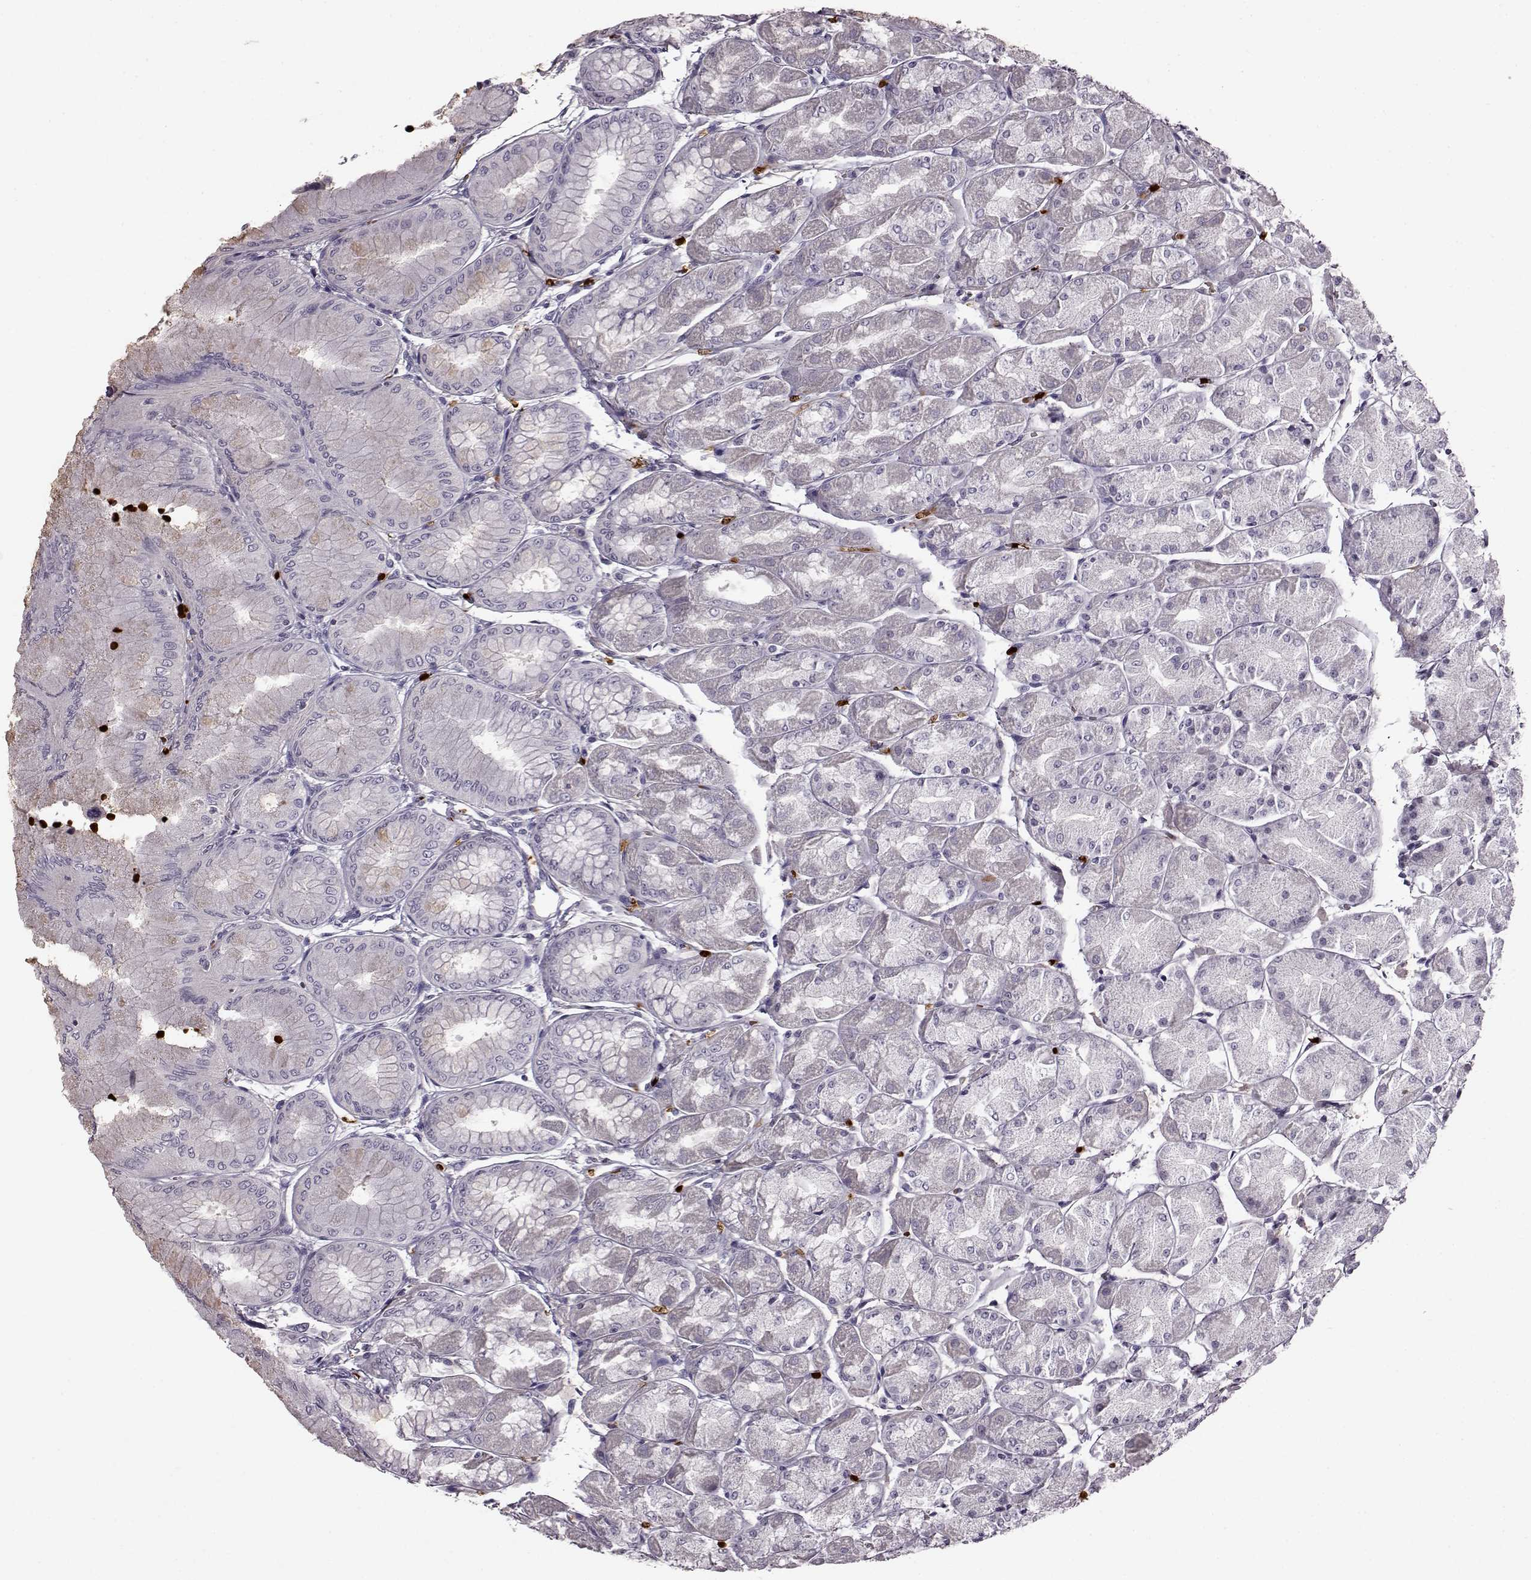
{"staining": {"intensity": "negative", "quantity": "none", "location": "none"}, "tissue": "stomach", "cell_type": "Glandular cells", "image_type": "normal", "snomed": [{"axis": "morphology", "description": "Normal tissue, NOS"}, {"axis": "topography", "description": "Stomach, upper"}], "caption": "Glandular cells are negative for protein expression in unremarkable human stomach. (Stains: DAB (3,3'-diaminobenzidine) immunohistochemistry with hematoxylin counter stain, Microscopy: brightfield microscopy at high magnification).", "gene": "PROP1", "patient": {"sex": "male", "age": 60}}